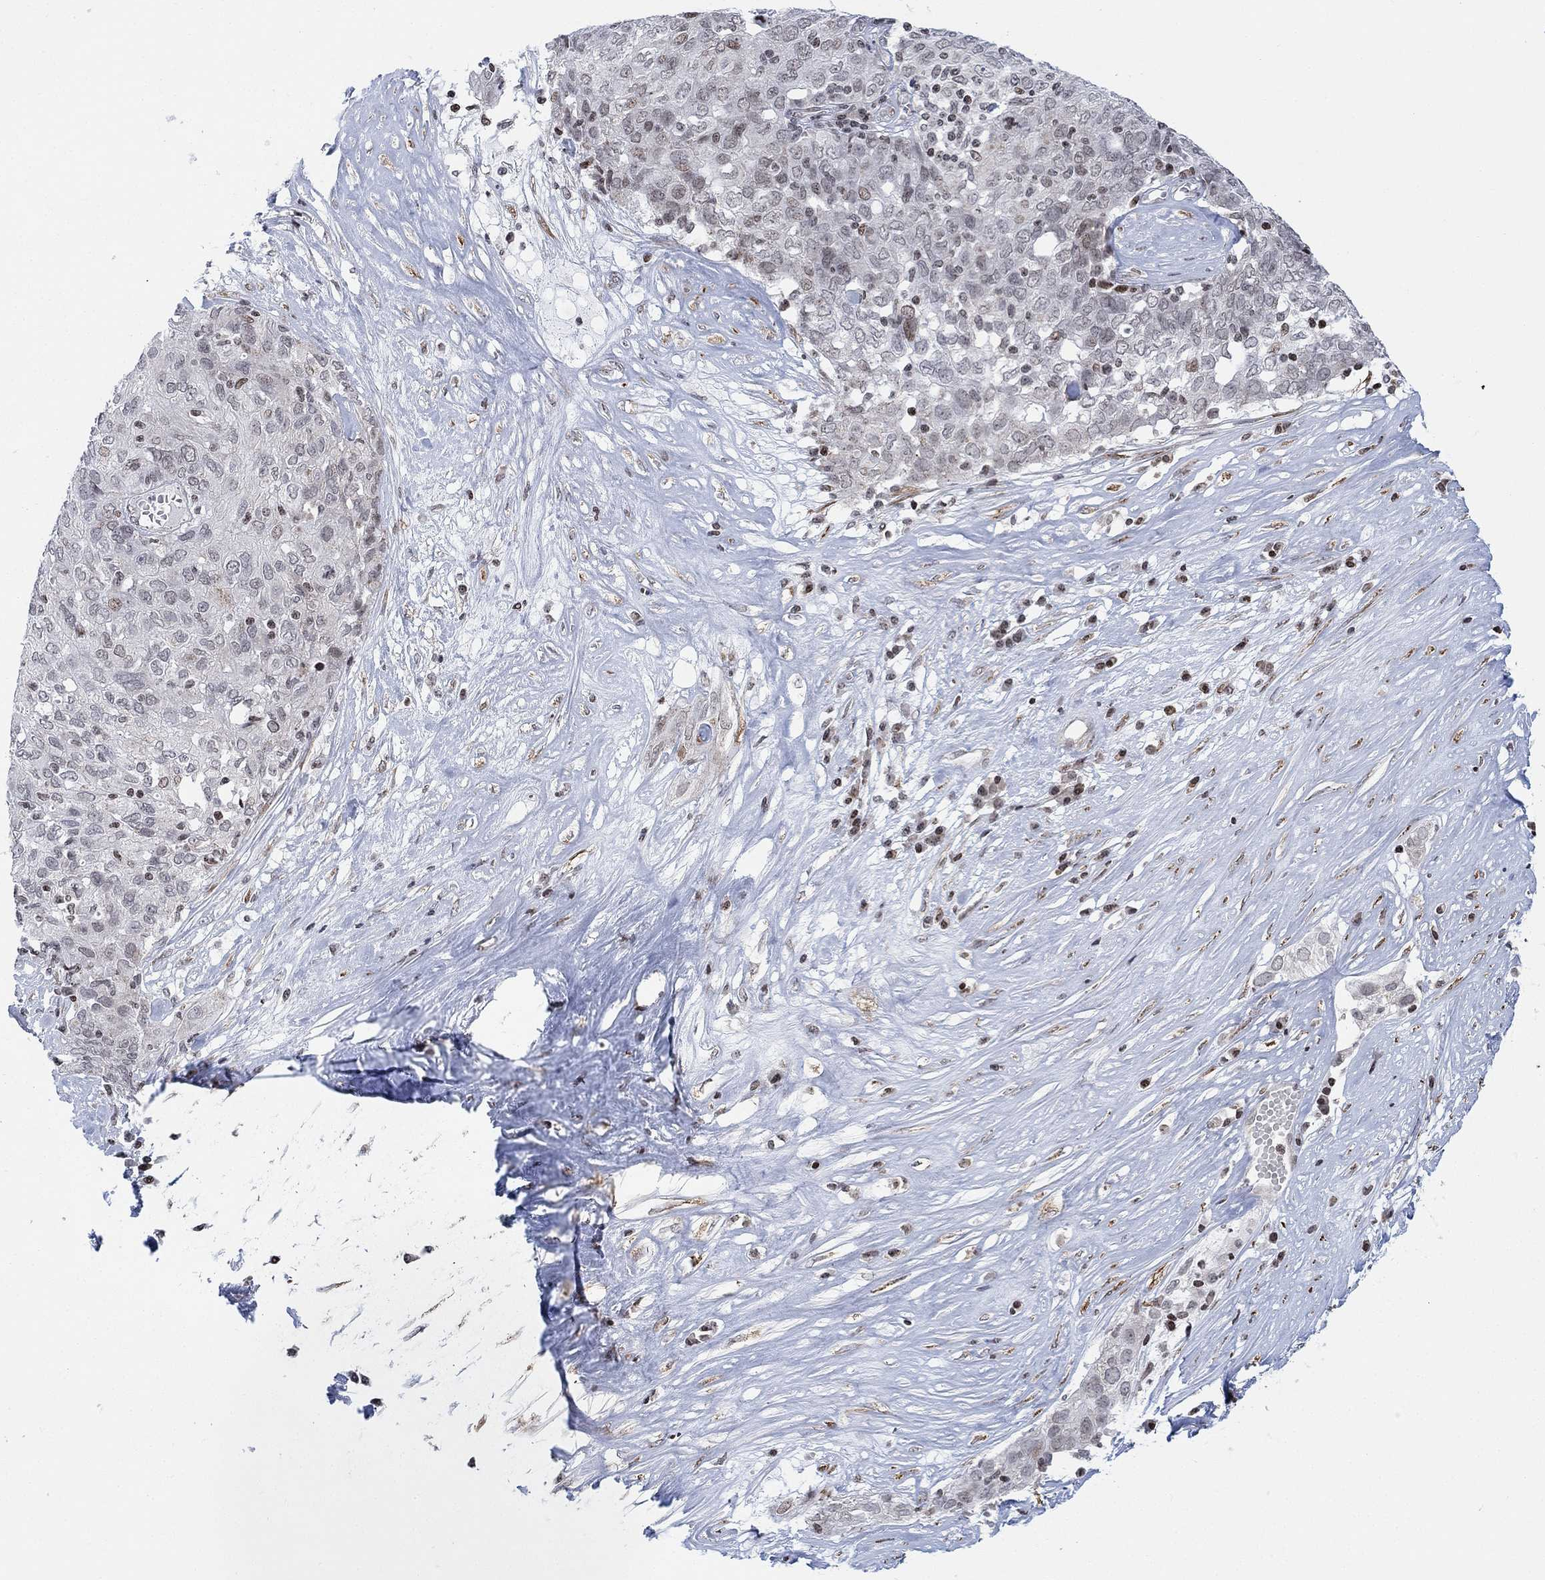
{"staining": {"intensity": "moderate", "quantity": "25%-75%", "location": "nuclear"}, "tissue": "ovarian cancer", "cell_type": "Tumor cells", "image_type": "cancer", "snomed": [{"axis": "morphology", "description": "Carcinoma, endometroid"}, {"axis": "topography", "description": "Ovary"}], "caption": "Endometroid carcinoma (ovarian) stained with DAB IHC displays medium levels of moderate nuclear positivity in approximately 25%-75% of tumor cells.", "gene": "ABHD14A", "patient": {"sex": "female", "age": 50}}